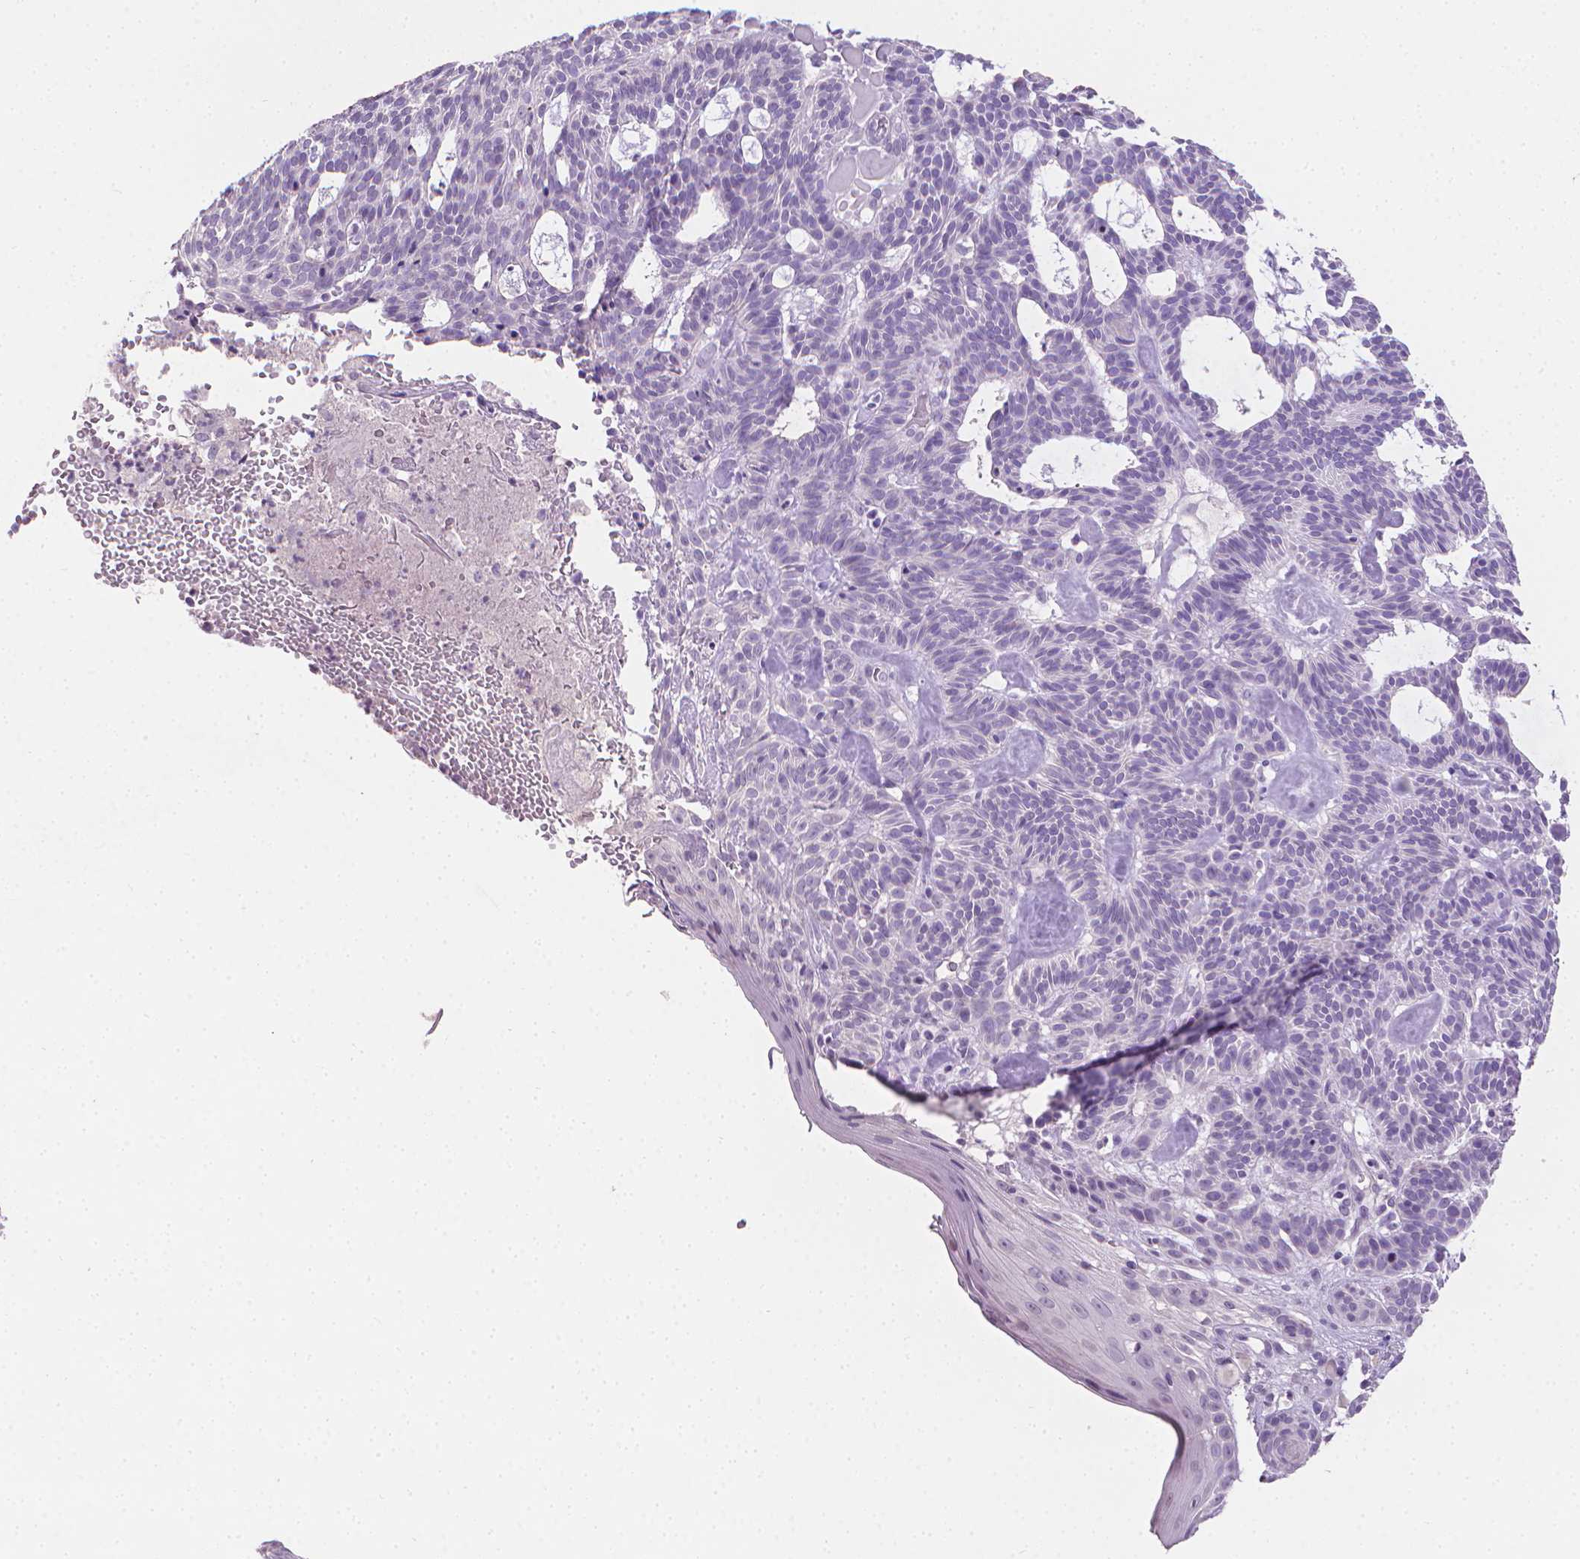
{"staining": {"intensity": "negative", "quantity": "none", "location": "none"}, "tissue": "skin cancer", "cell_type": "Tumor cells", "image_type": "cancer", "snomed": [{"axis": "morphology", "description": "Basal cell carcinoma"}, {"axis": "topography", "description": "Skin"}], "caption": "DAB immunohistochemical staining of skin cancer reveals no significant staining in tumor cells. Brightfield microscopy of IHC stained with DAB (3,3'-diaminobenzidine) (brown) and hematoxylin (blue), captured at high magnification.", "gene": "TNNI2", "patient": {"sex": "male", "age": 85}}